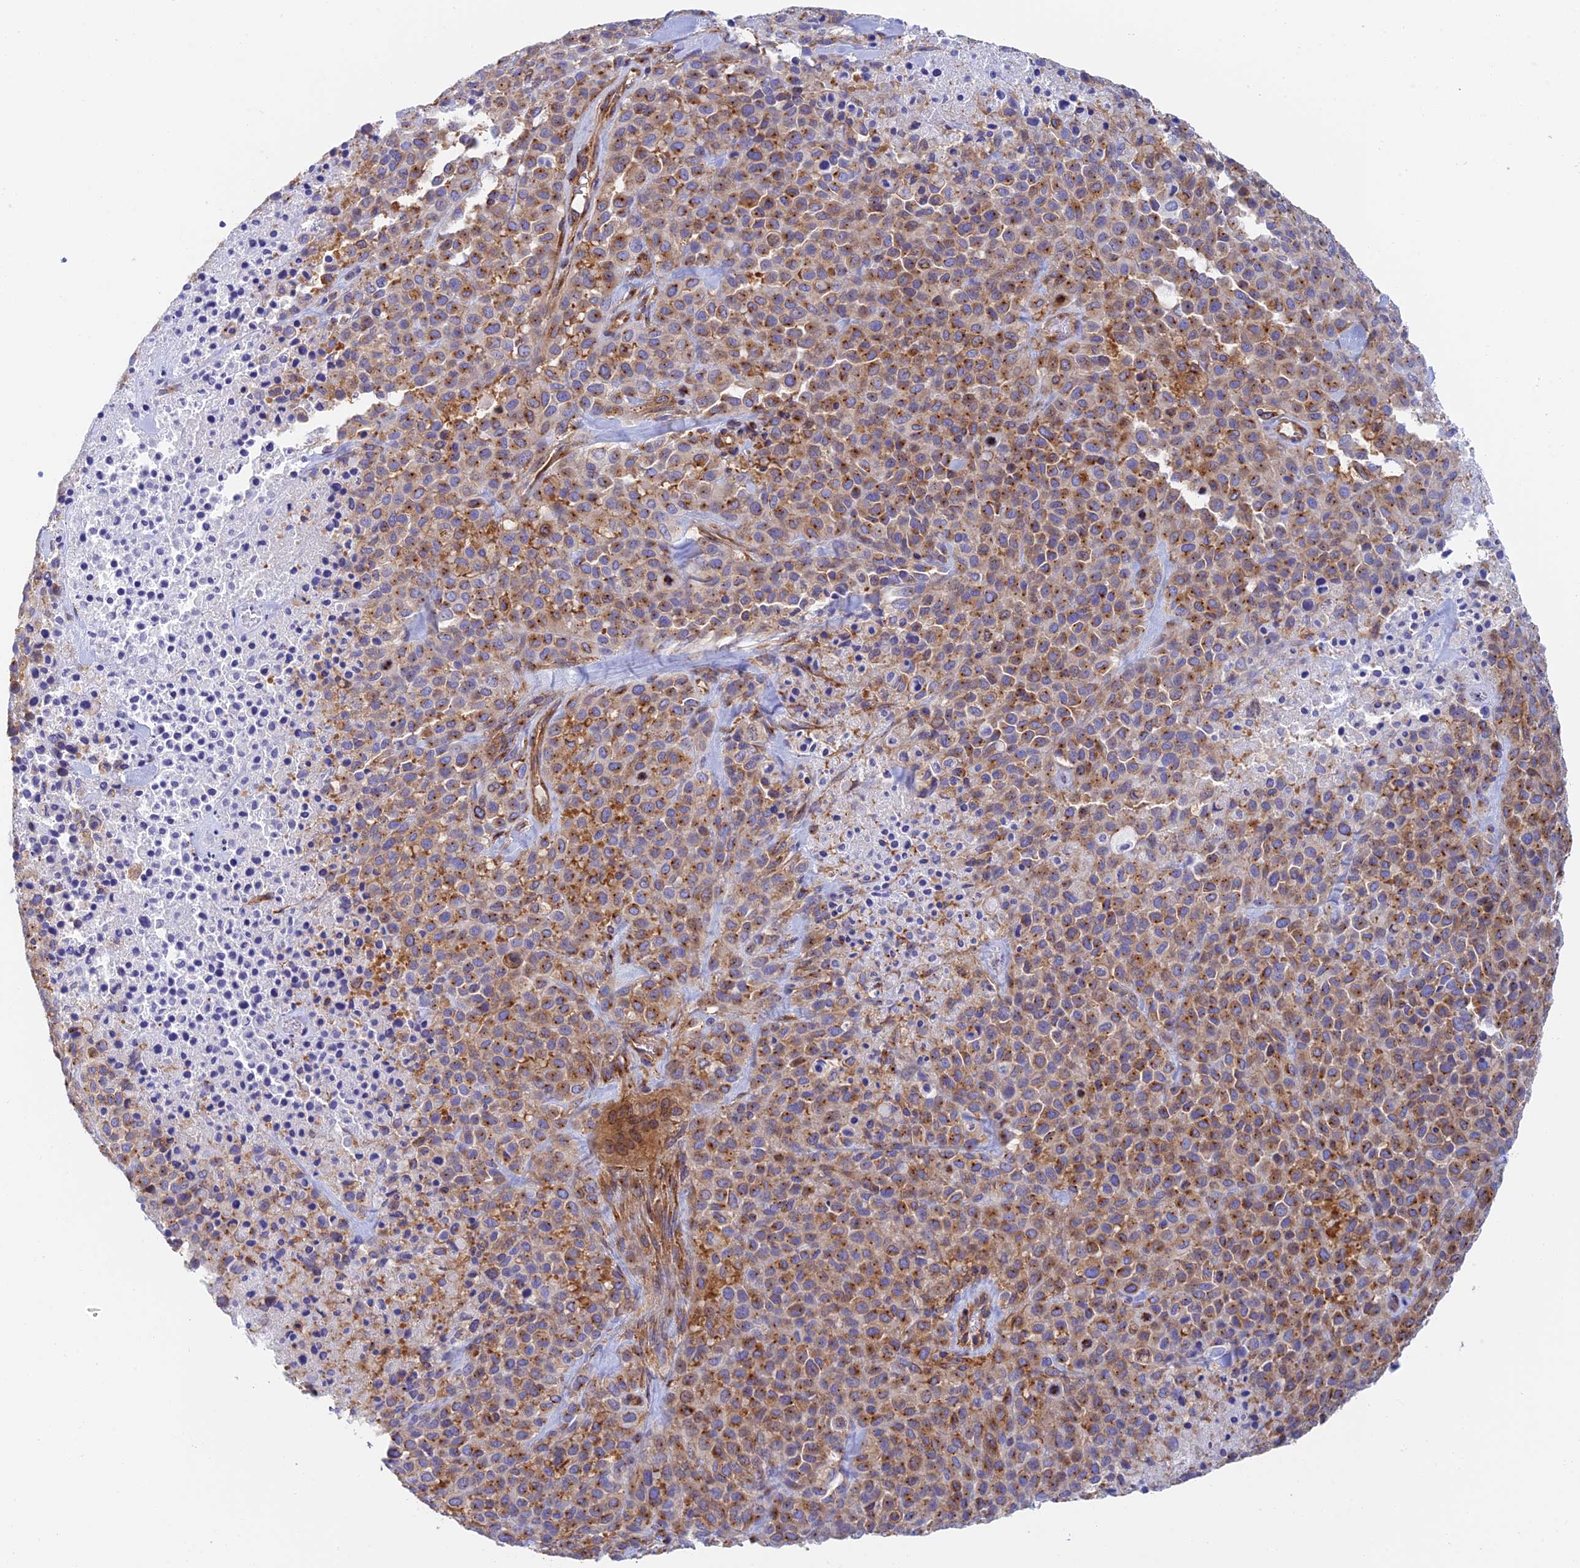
{"staining": {"intensity": "moderate", "quantity": ">75%", "location": "cytoplasmic/membranous"}, "tissue": "melanoma", "cell_type": "Tumor cells", "image_type": "cancer", "snomed": [{"axis": "morphology", "description": "Malignant melanoma, Metastatic site"}, {"axis": "topography", "description": "Skin"}], "caption": "Immunohistochemistry (IHC) of melanoma displays medium levels of moderate cytoplasmic/membranous positivity in approximately >75% of tumor cells.", "gene": "DCTN2", "patient": {"sex": "female", "age": 81}}